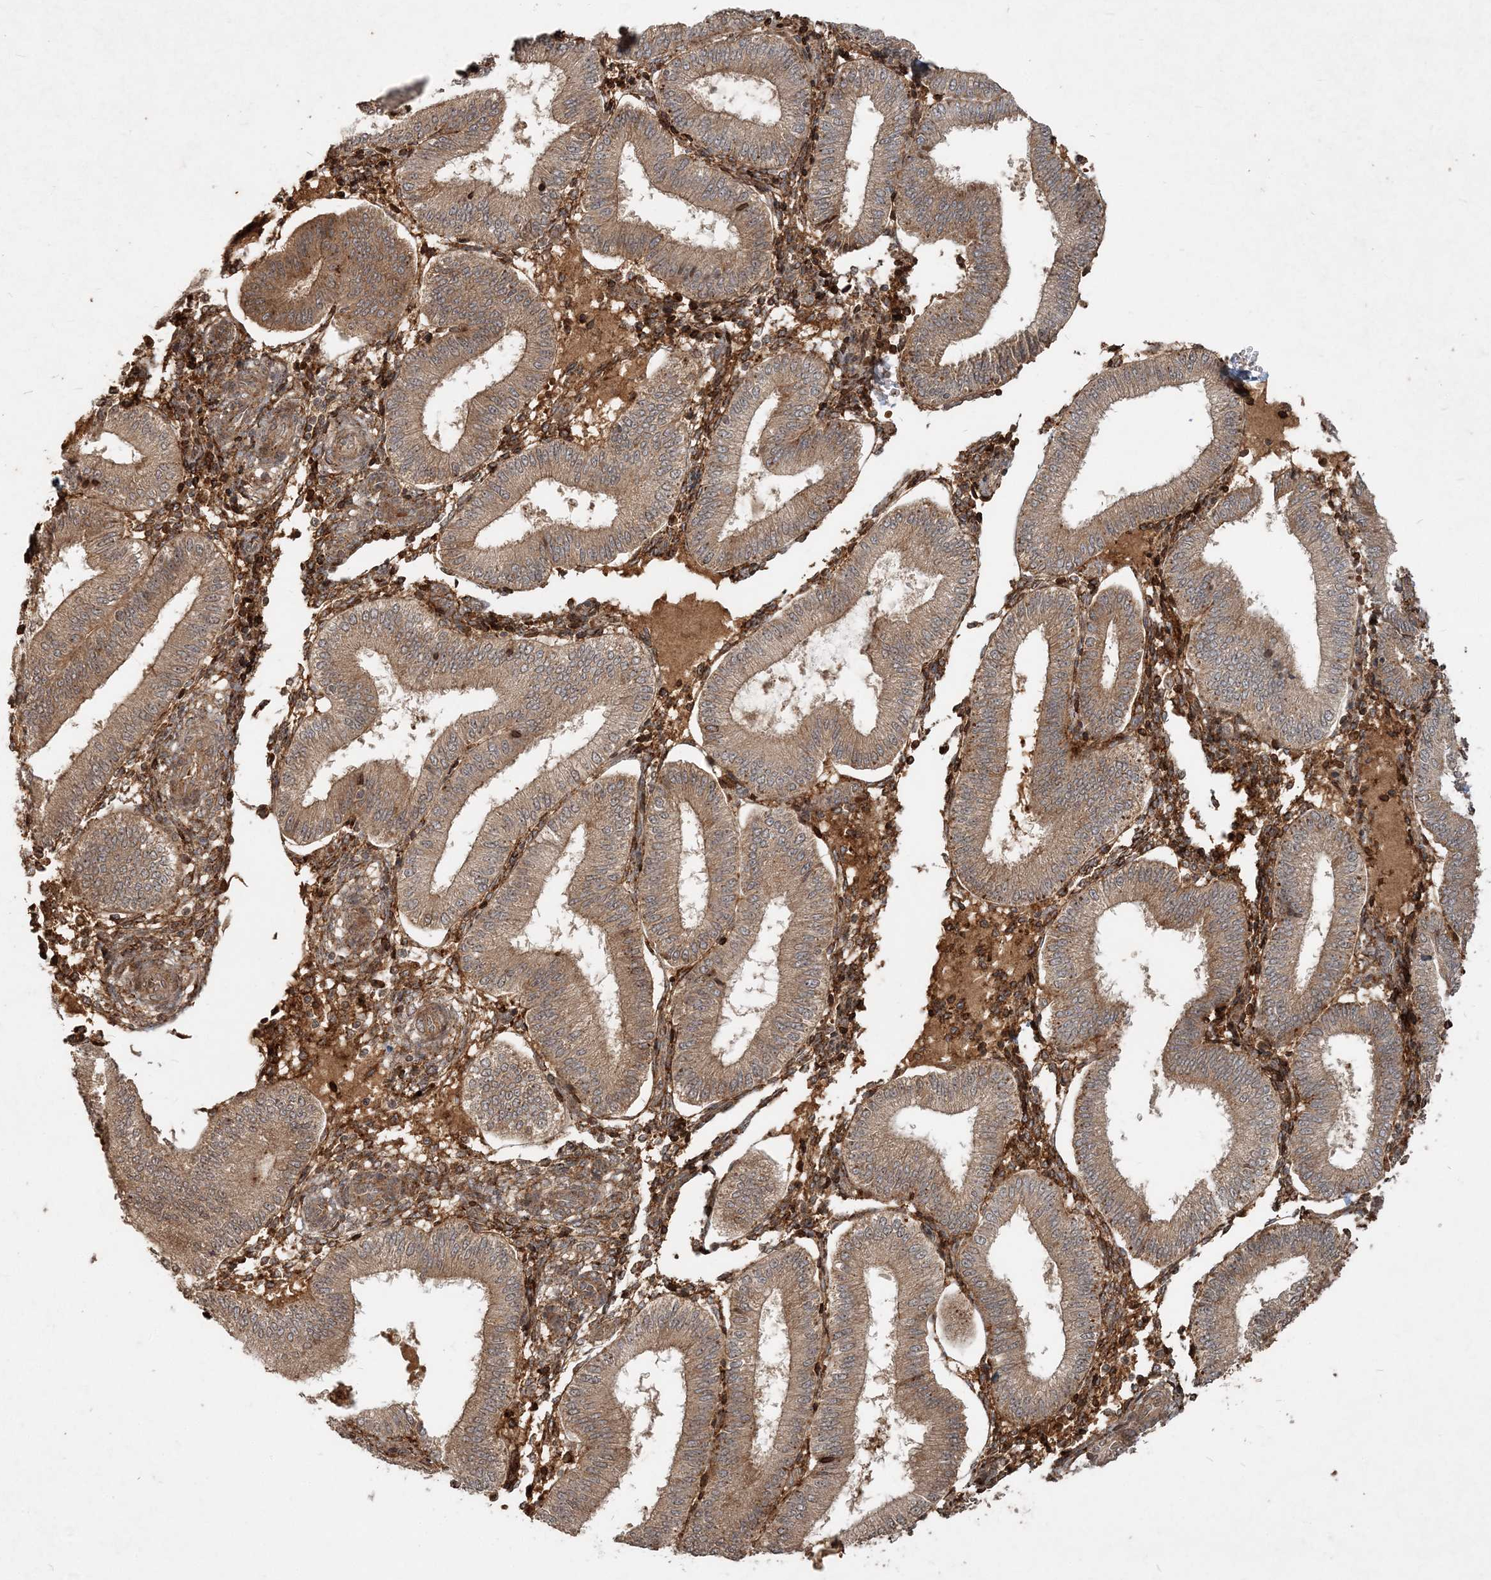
{"staining": {"intensity": "moderate", "quantity": ">75%", "location": "cytoplasmic/membranous"}, "tissue": "endometrium", "cell_type": "Cells in endometrial stroma", "image_type": "normal", "snomed": [{"axis": "morphology", "description": "Normal tissue, NOS"}, {"axis": "topography", "description": "Endometrium"}], "caption": "Brown immunohistochemical staining in benign human endometrium shows moderate cytoplasmic/membranous staining in approximately >75% of cells in endometrial stroma.", "gene": "NARS1", "patient": {"sex": "female", "age": 39}}